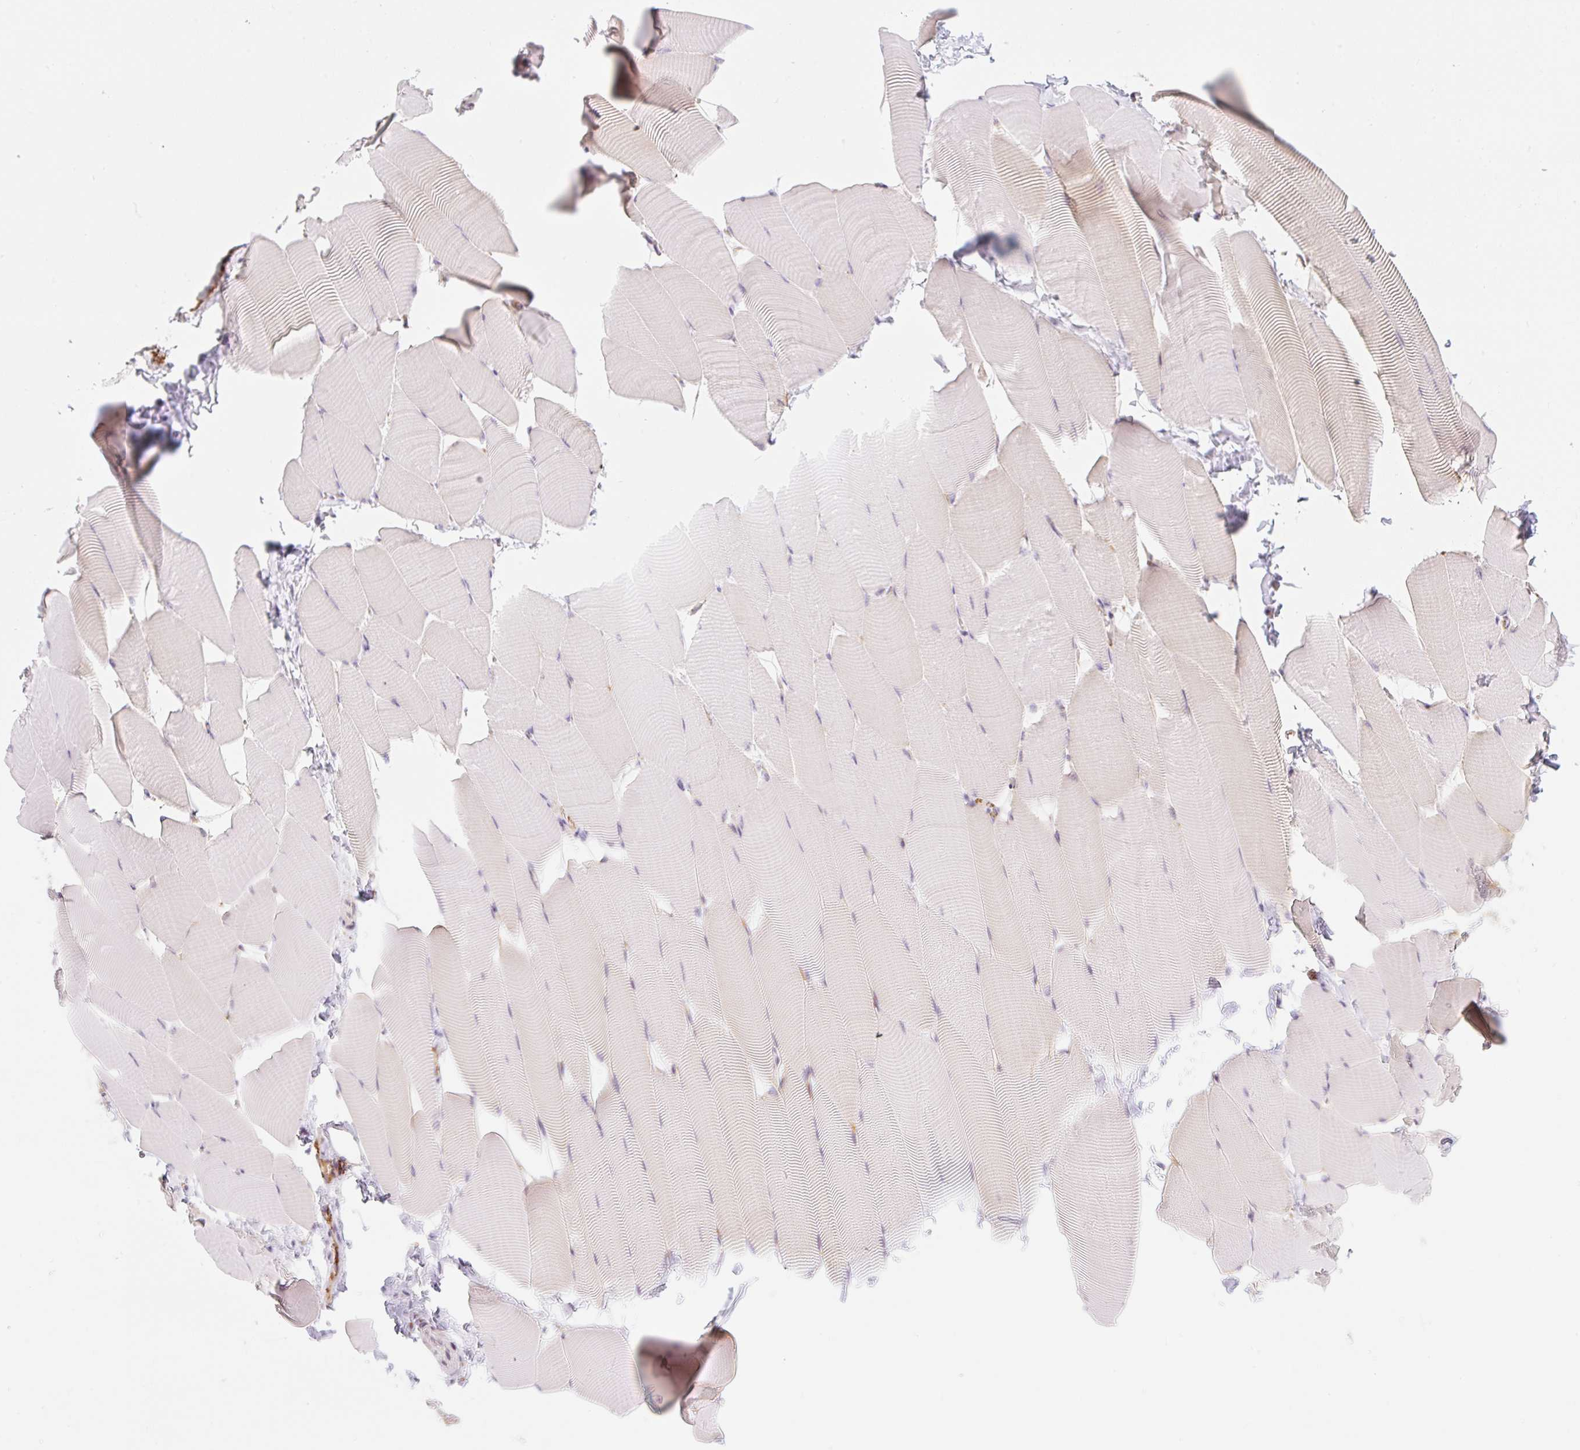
{"staining": {"intensity": "negative", "quantity": "none", "location": "none"}, "tissue": "skeletal muscle", "cell_type": "Myocytes", "image_type": "normal", "snomed": [{"axis": "morphology", "description": "Normal tissue, NOS"}, {"axis": "topography", "description": "Skeletal muscle"}], "caption": "Immunohistochemical staining of unremarkable human skeletal muscle shows no significant expression in myocytes.", "gene": "CASKIN1", "patient": {"sex": "male", "age": 25}}